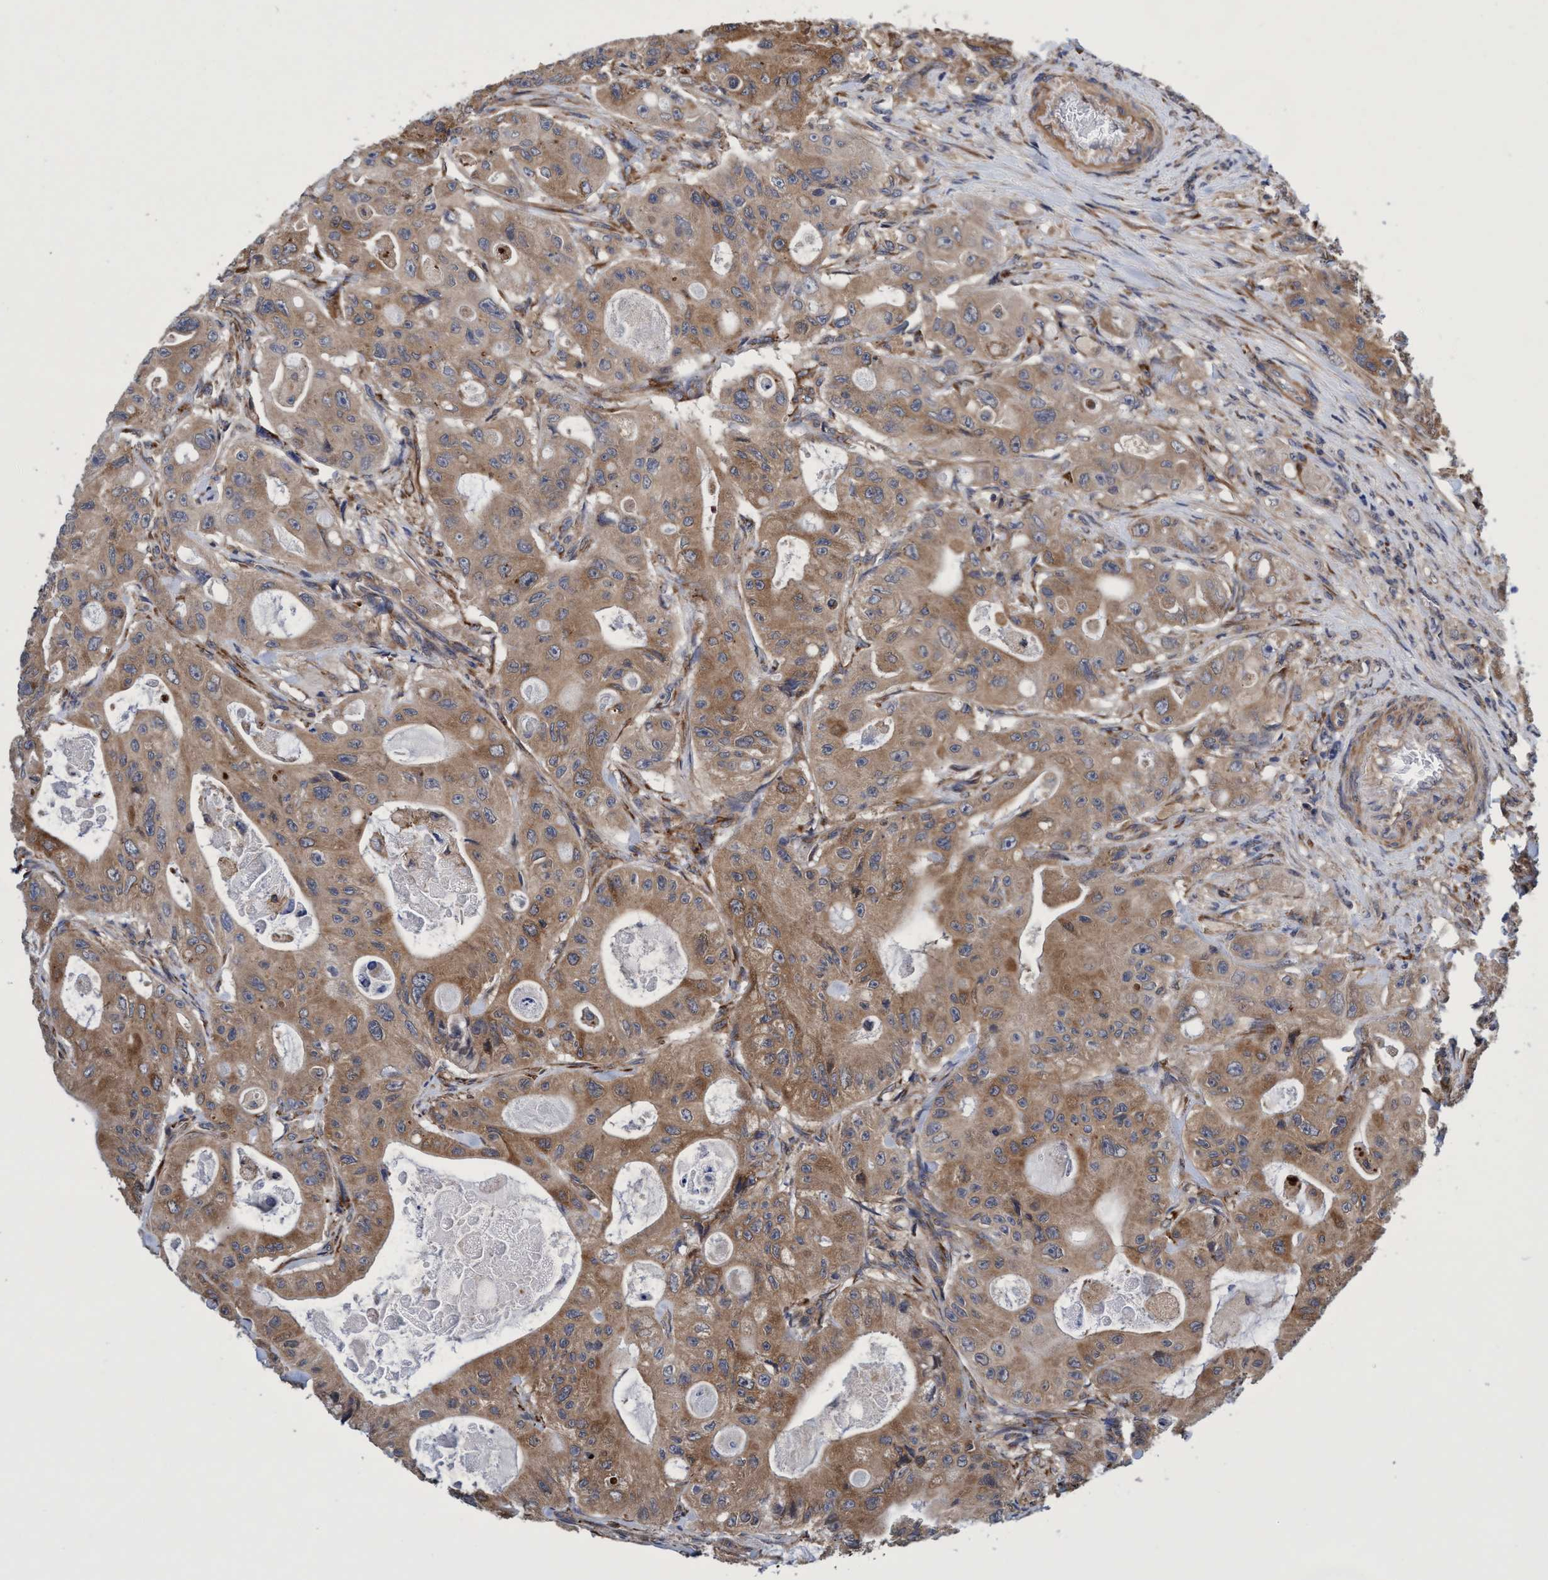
{"staining": {"intensity": "moderate", "quantity": ">75%", "location": "cytoplasmic/membranous"}, "tissue": "colorectal cancer", "cell_type": "Tumor cells", "image_type": "cancer", "snomed": [{"axis": "morphology", "description": "Adenocarcinoma, NOS"}, {"axis": "topography", "description": "Colon"}], "caption": "Moderate cytoplasmic/membranous expression is seen in about >75% of tumor cells in colorectal adenocarcinoma.", "gene": "CALCOCO2", "patient": {"sex": "female", "age": 46}}